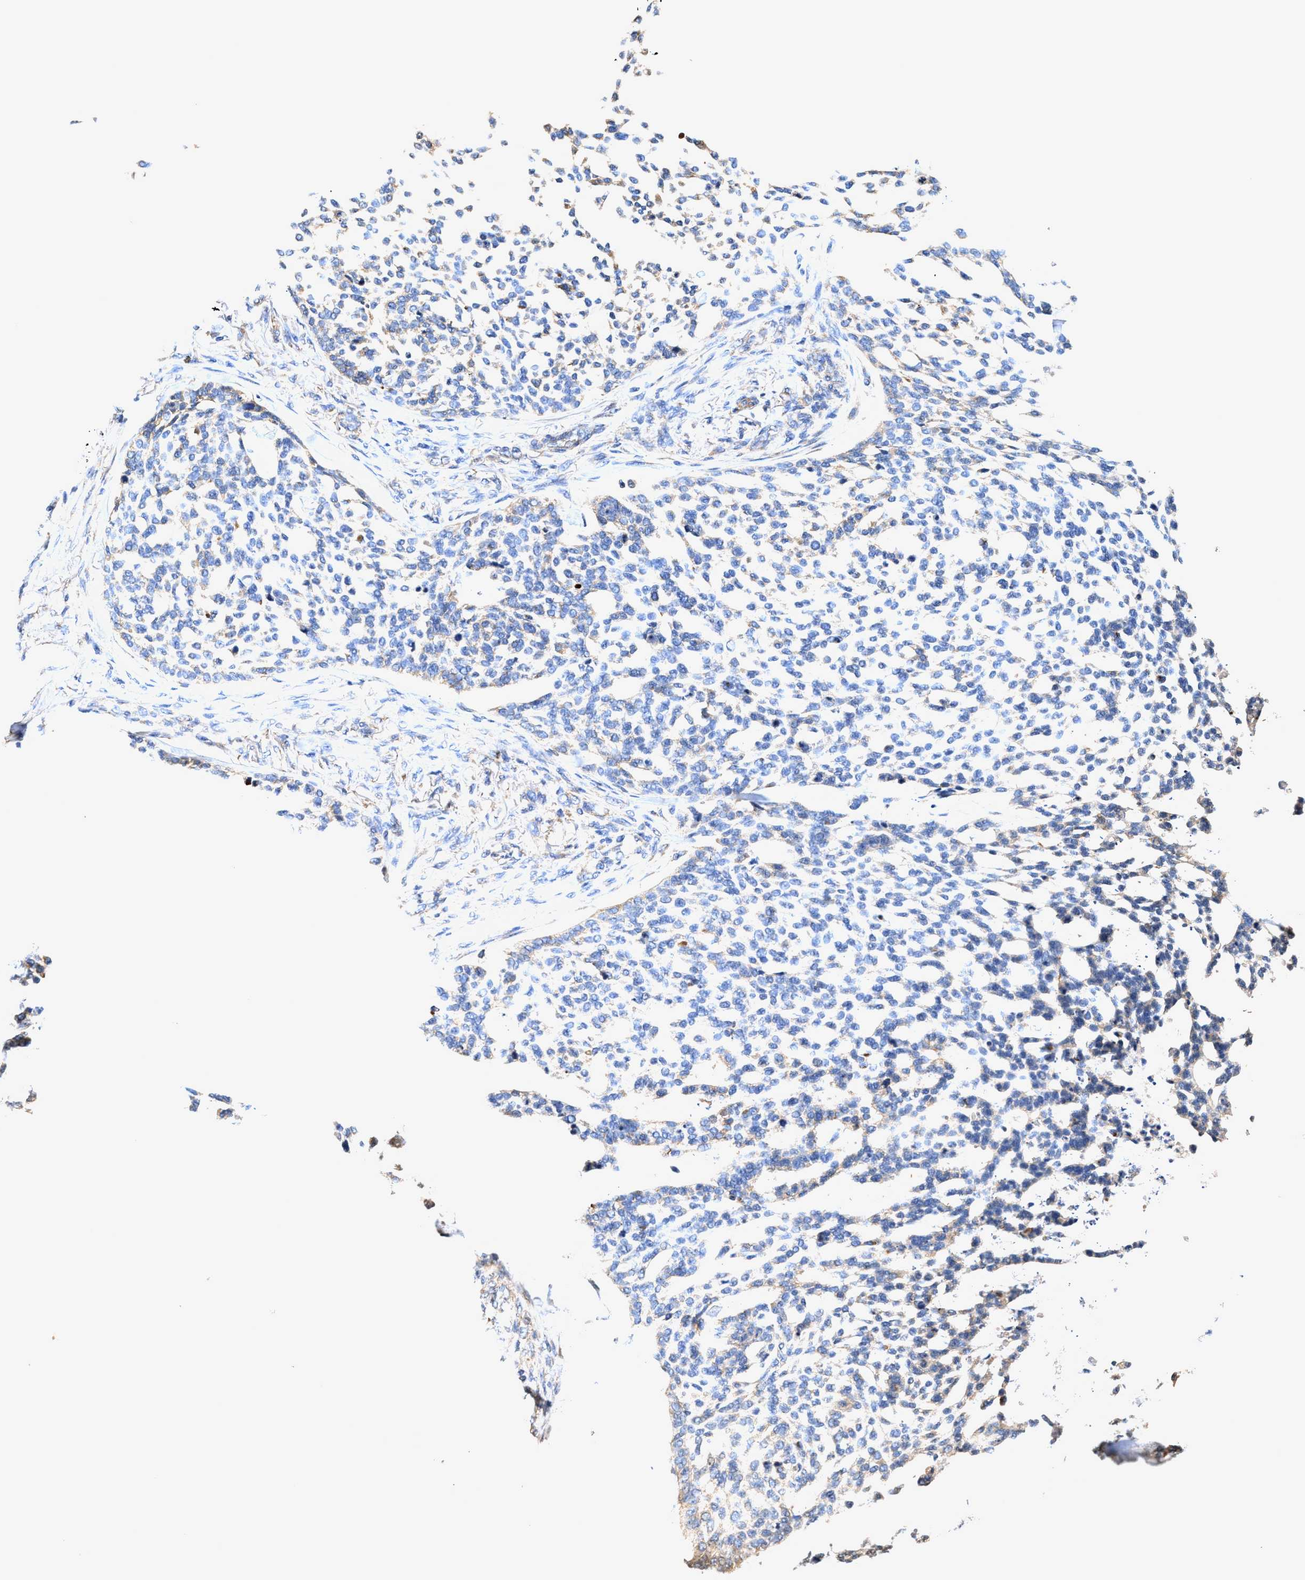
{"staining": {"intensity": "negative", "quantity": "none", "location": "none"}, "tissue": "skin cancer", "cell_type": "Tumor cells", "image_type": "cancer", "snomed": [{"axis": "morphology", "description": "Basal cell carcinoma"}, {"axis": "topography", "description": "Skin"}], "caption": "Human skin basal cell carcinoma stained for a protein using immunohistochemistry (IHC) exhibits no staining in tumor cells.", "gene": "EFNA4", "patient": {"sex": "female", "age": 64}}